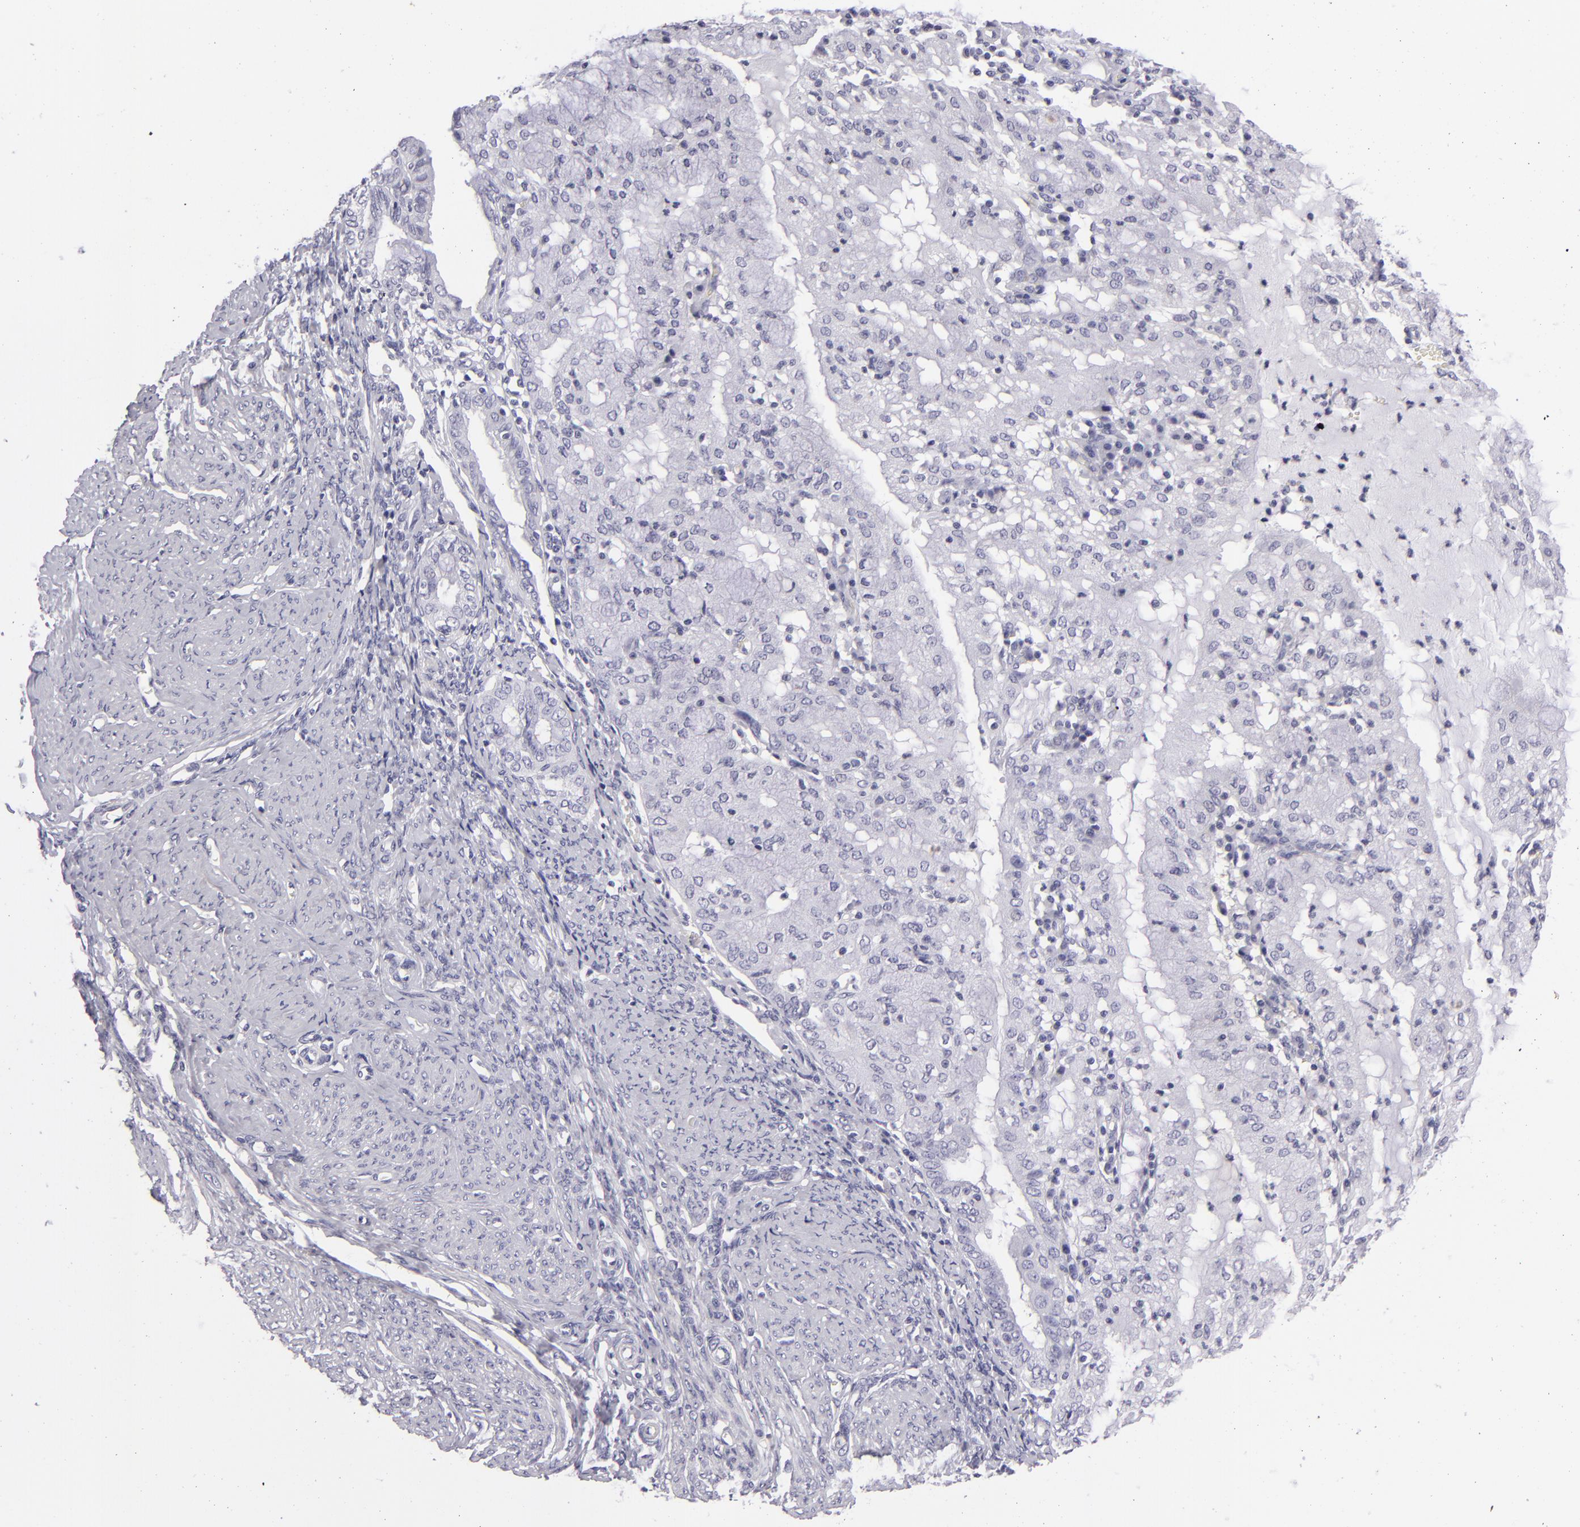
{"staining": {"intensity": "negative", "quantity": "none", "location": "none"}, "tissue": "endometrial cancer", "cell_type": "Tumor cells", "image_type": "cancer", "snomed": [{"axis": "morphology", "description": "Adenocarcinoma, NOS"}, {"axis": "topography", "description": "Endometrium"}], "caption": "The IHC image has no significant expression in tumor cells of adenocarcinoma (endometrial) tissue.", "gene": "VIL1", "patient": {"sex": "female", "age": 63}}